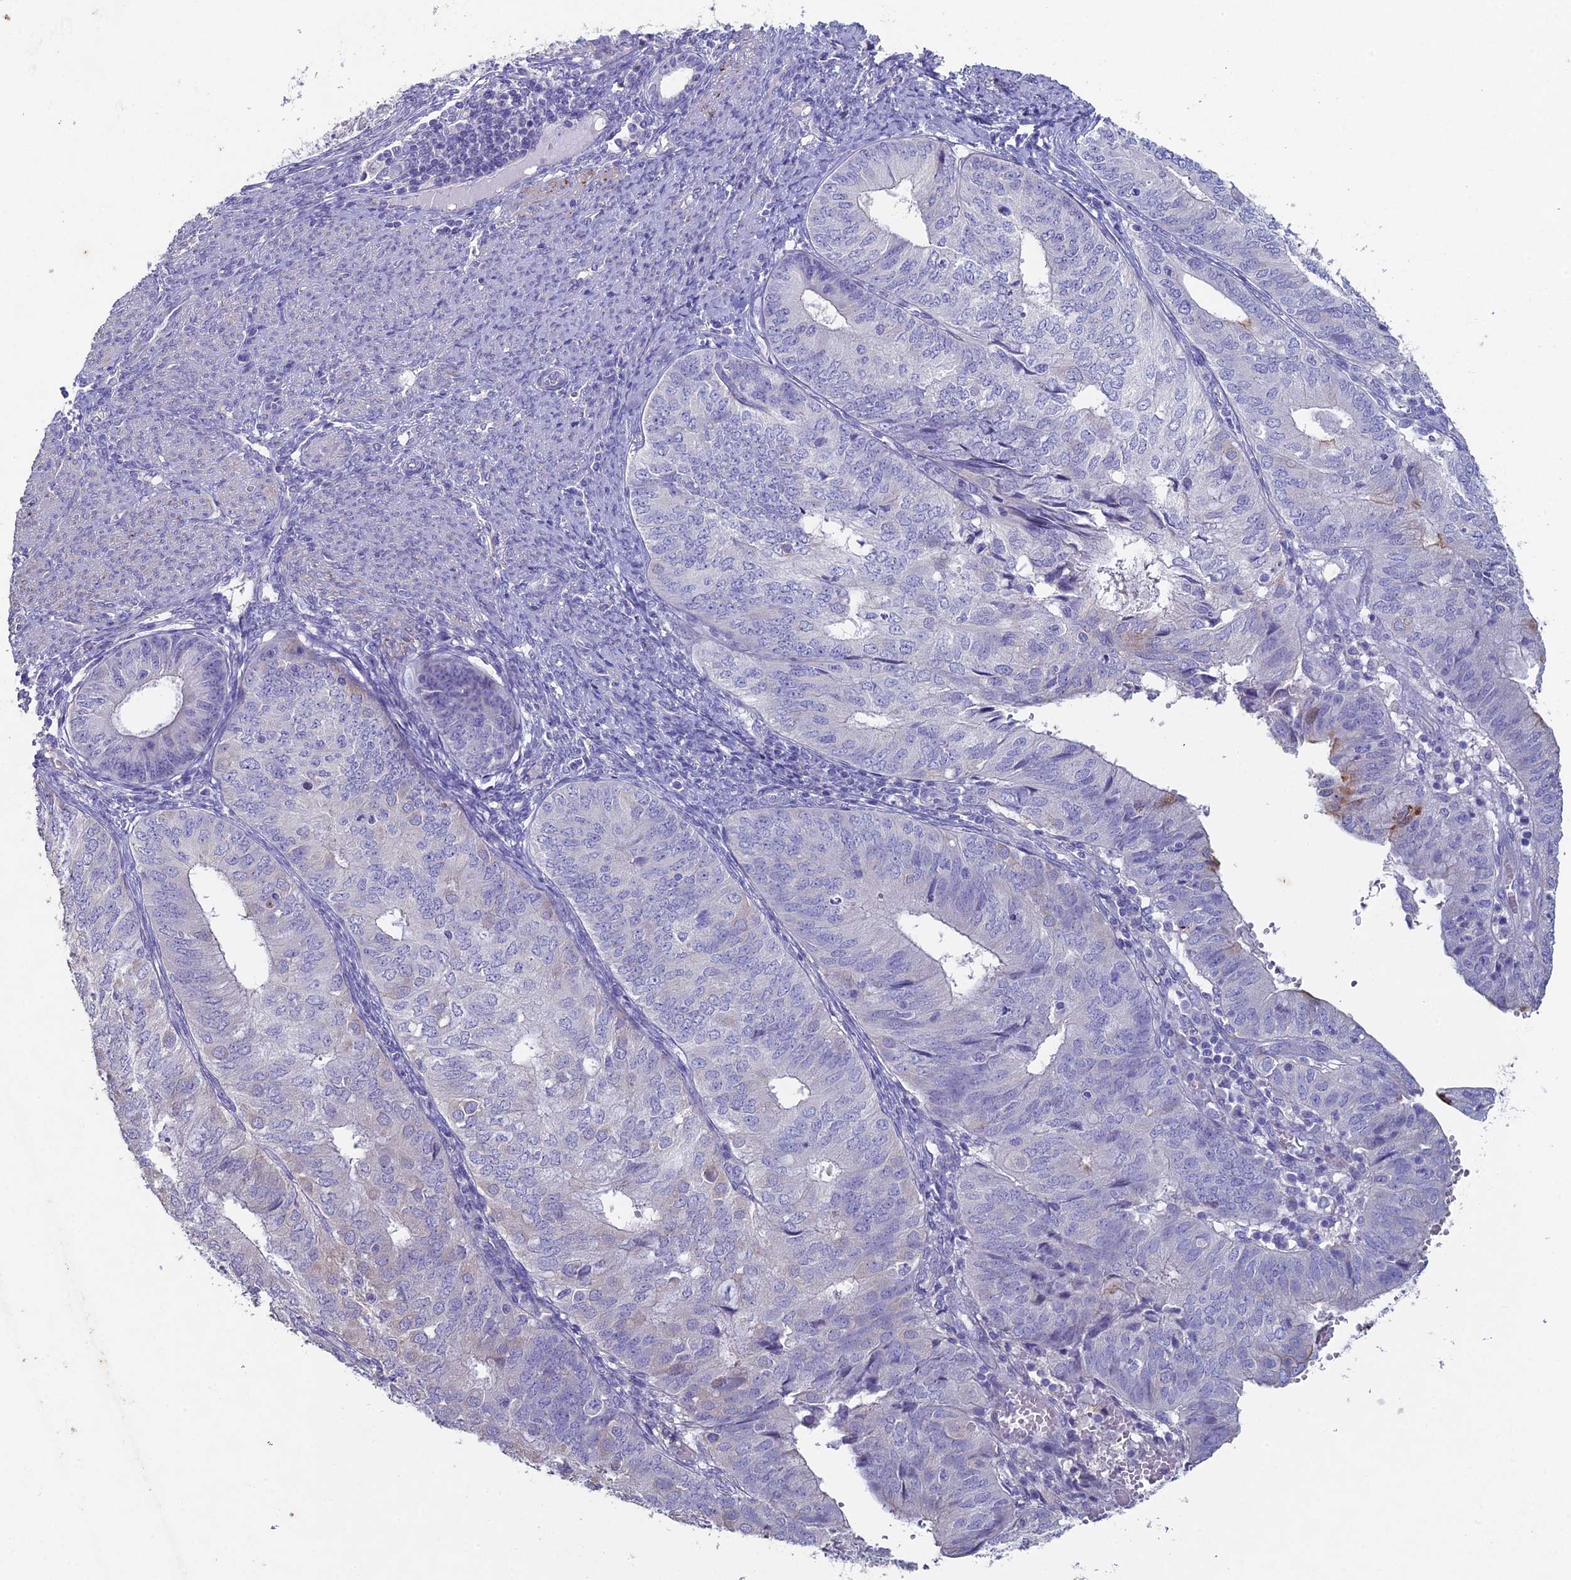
{"staining": {"intensity": "negative", "quantity": "none", "location": "none"}, "tissue": "endometrial cancer", "cell_type": "Tumor cells", "image_type": "cancer", "snomed": [{"axis": "morphology", "description": "Adenocarcinoma, NOS"}, {"axis": "topography", "description": "Endometrium"}], "caption": "Endometrial cancer (adenocarcinoma) was stained to show a protein in brown. There is no significant positivity in tumor cells.", "gene": "NCAM1", "patient": {"sex": "female", "age": 68}}